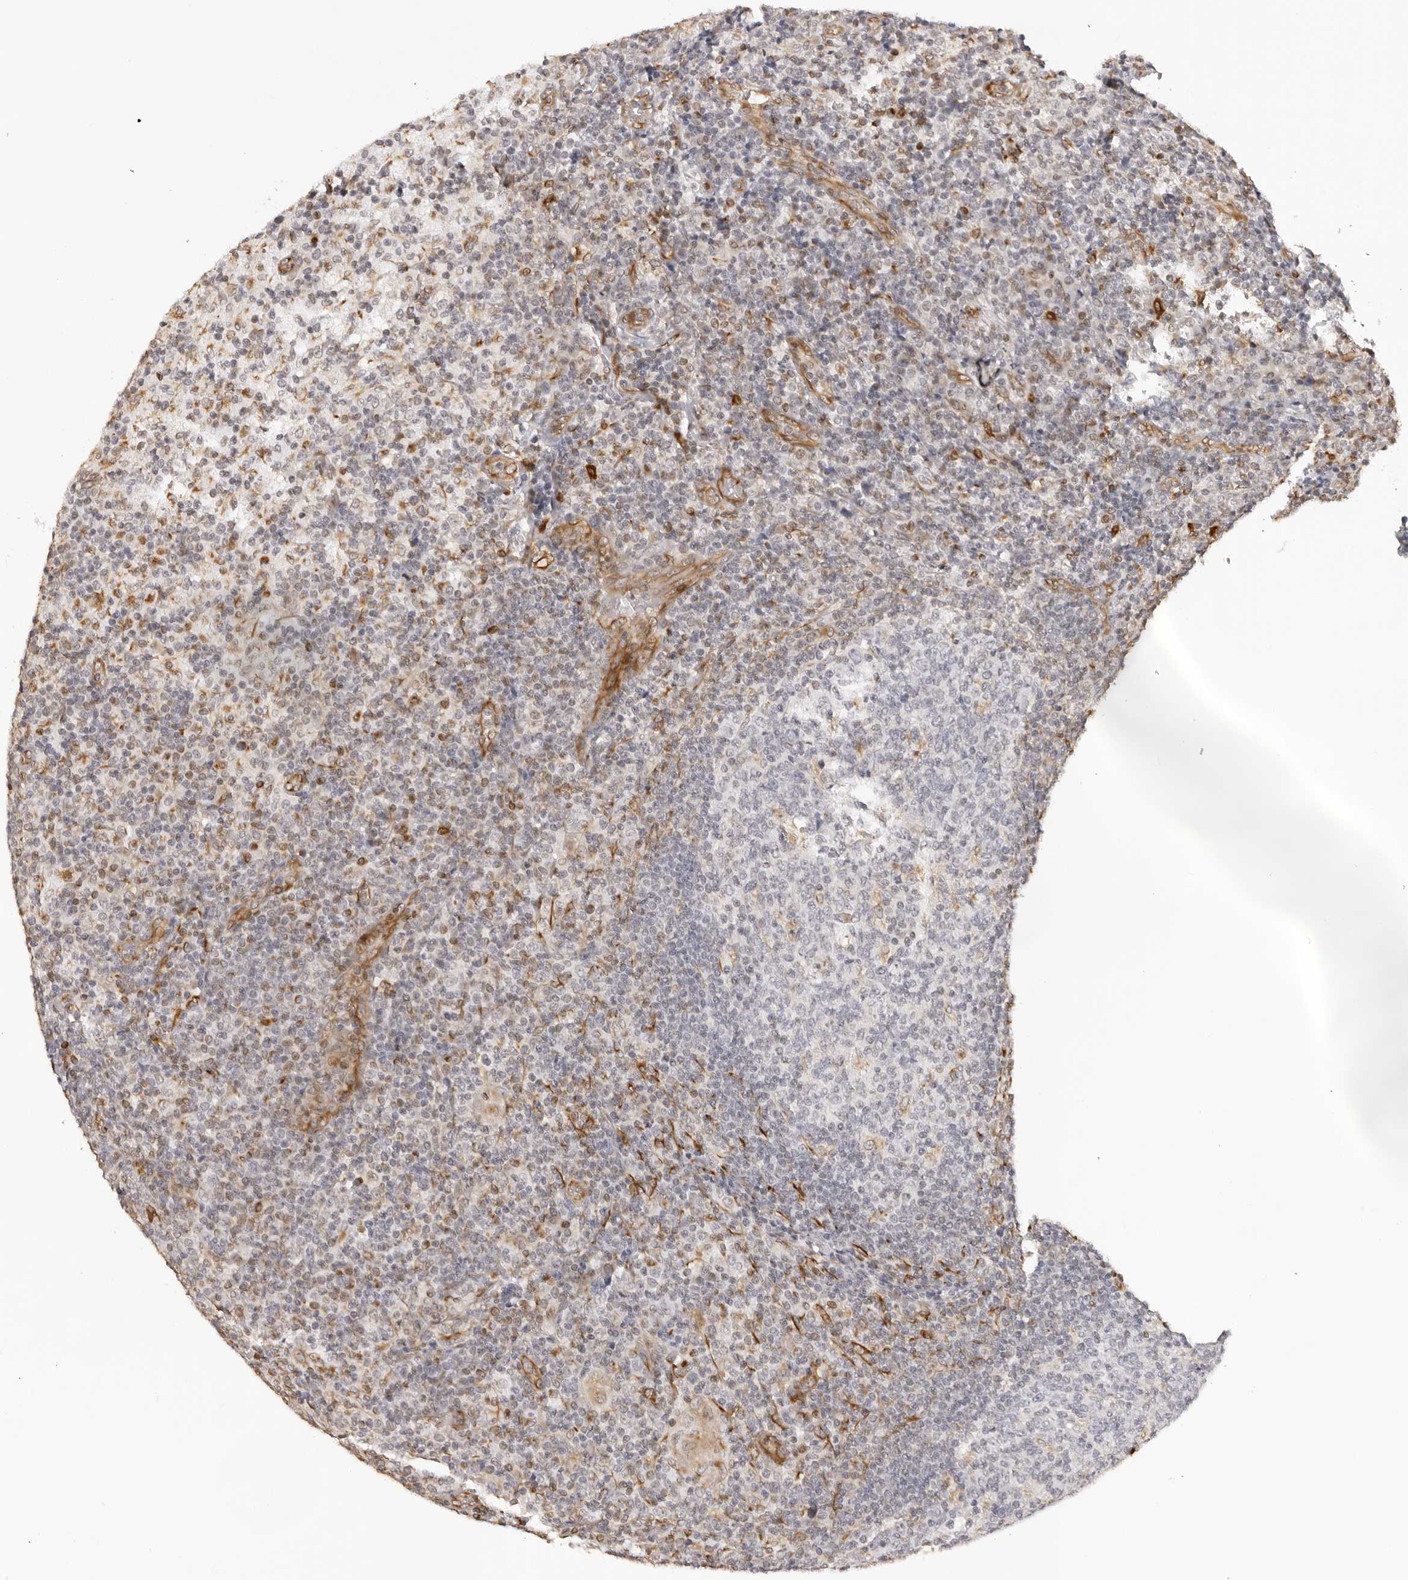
{"staining": {"intensity": "negative", "quantity": "none", "location": "none"}, "tissue": "lymph node", "cell_type": "Germinal center cells", "image_type": "normal", "snomed": [{"axis": "morphology", "description": "Normal tissue, NOS"}, {"axis": "morphology", "description": "Inflammation, NOS"}, {"axis": "topography", "description": "Lymph node"}], "caption": "DAB (3,3'-diaminobenzidine) immunohistochemical staining of unremarkable human lymph node displays no significant positivity in germinal center cells. (Brightfield microscopy of DAB (3,3'-diaminobenzidine) immunohistochemistry at high magnification).", "gene": "DYNLT5", "patient": {"sex": "male", "age": 55}}